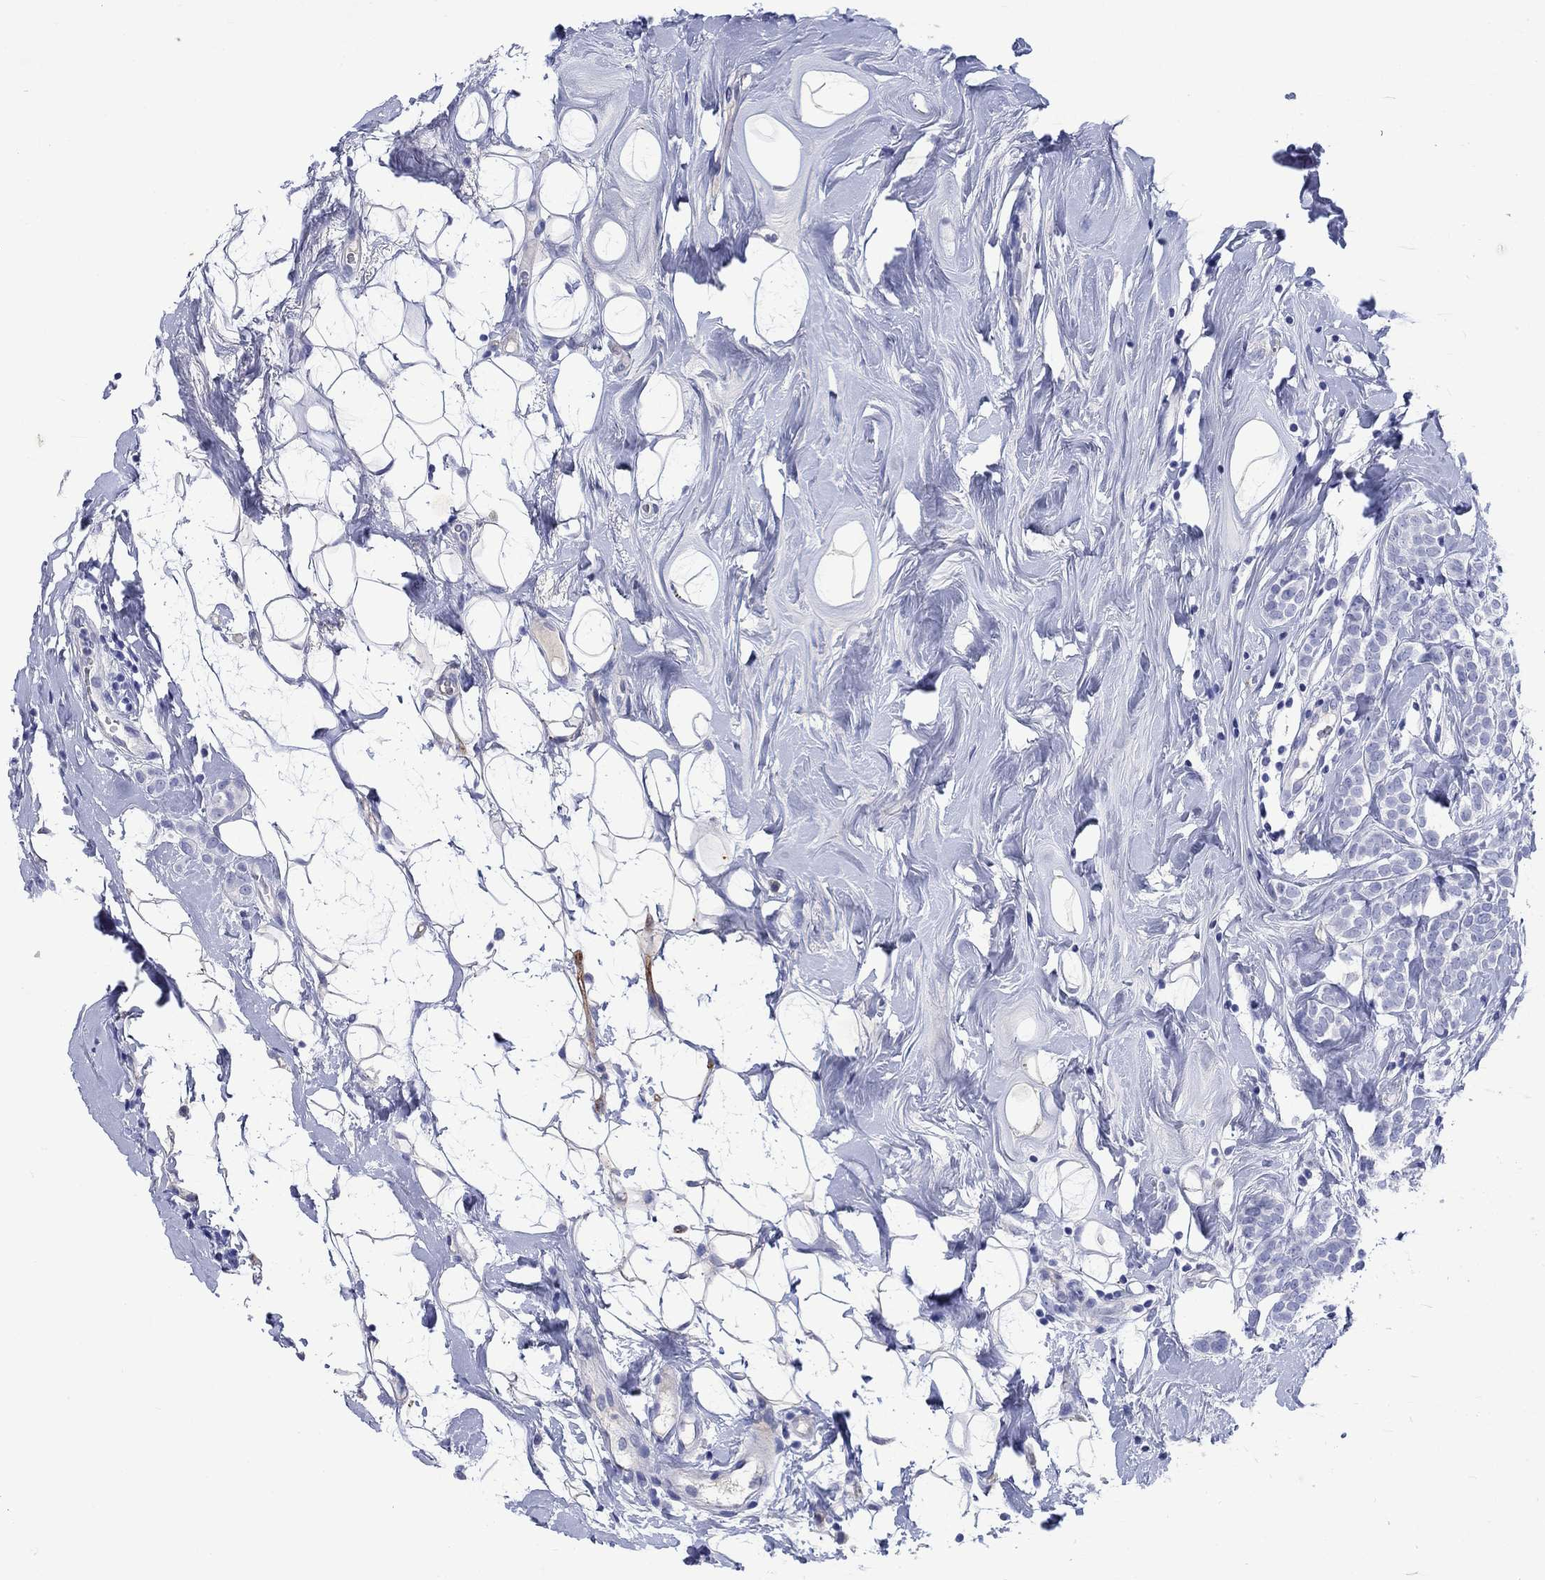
{"staining": {"intensity": "negative", "quantity": "none", "location": "none"}, "tissue": "breast cancer", "cell_type": "Tumor cells", "image_type": "cancer", "snomed": [{"axis": "morphology", "description": "Lobular carcinoma"}, {"axis": "topography", "description": "Breast"}], "caption": "An image of breast cancer (lobular carcinoma) stained for a protein exhibits no brown staining in tumor cells.", "gene": "CACNG3", "patient": {"sex": "female", "age": 49}}